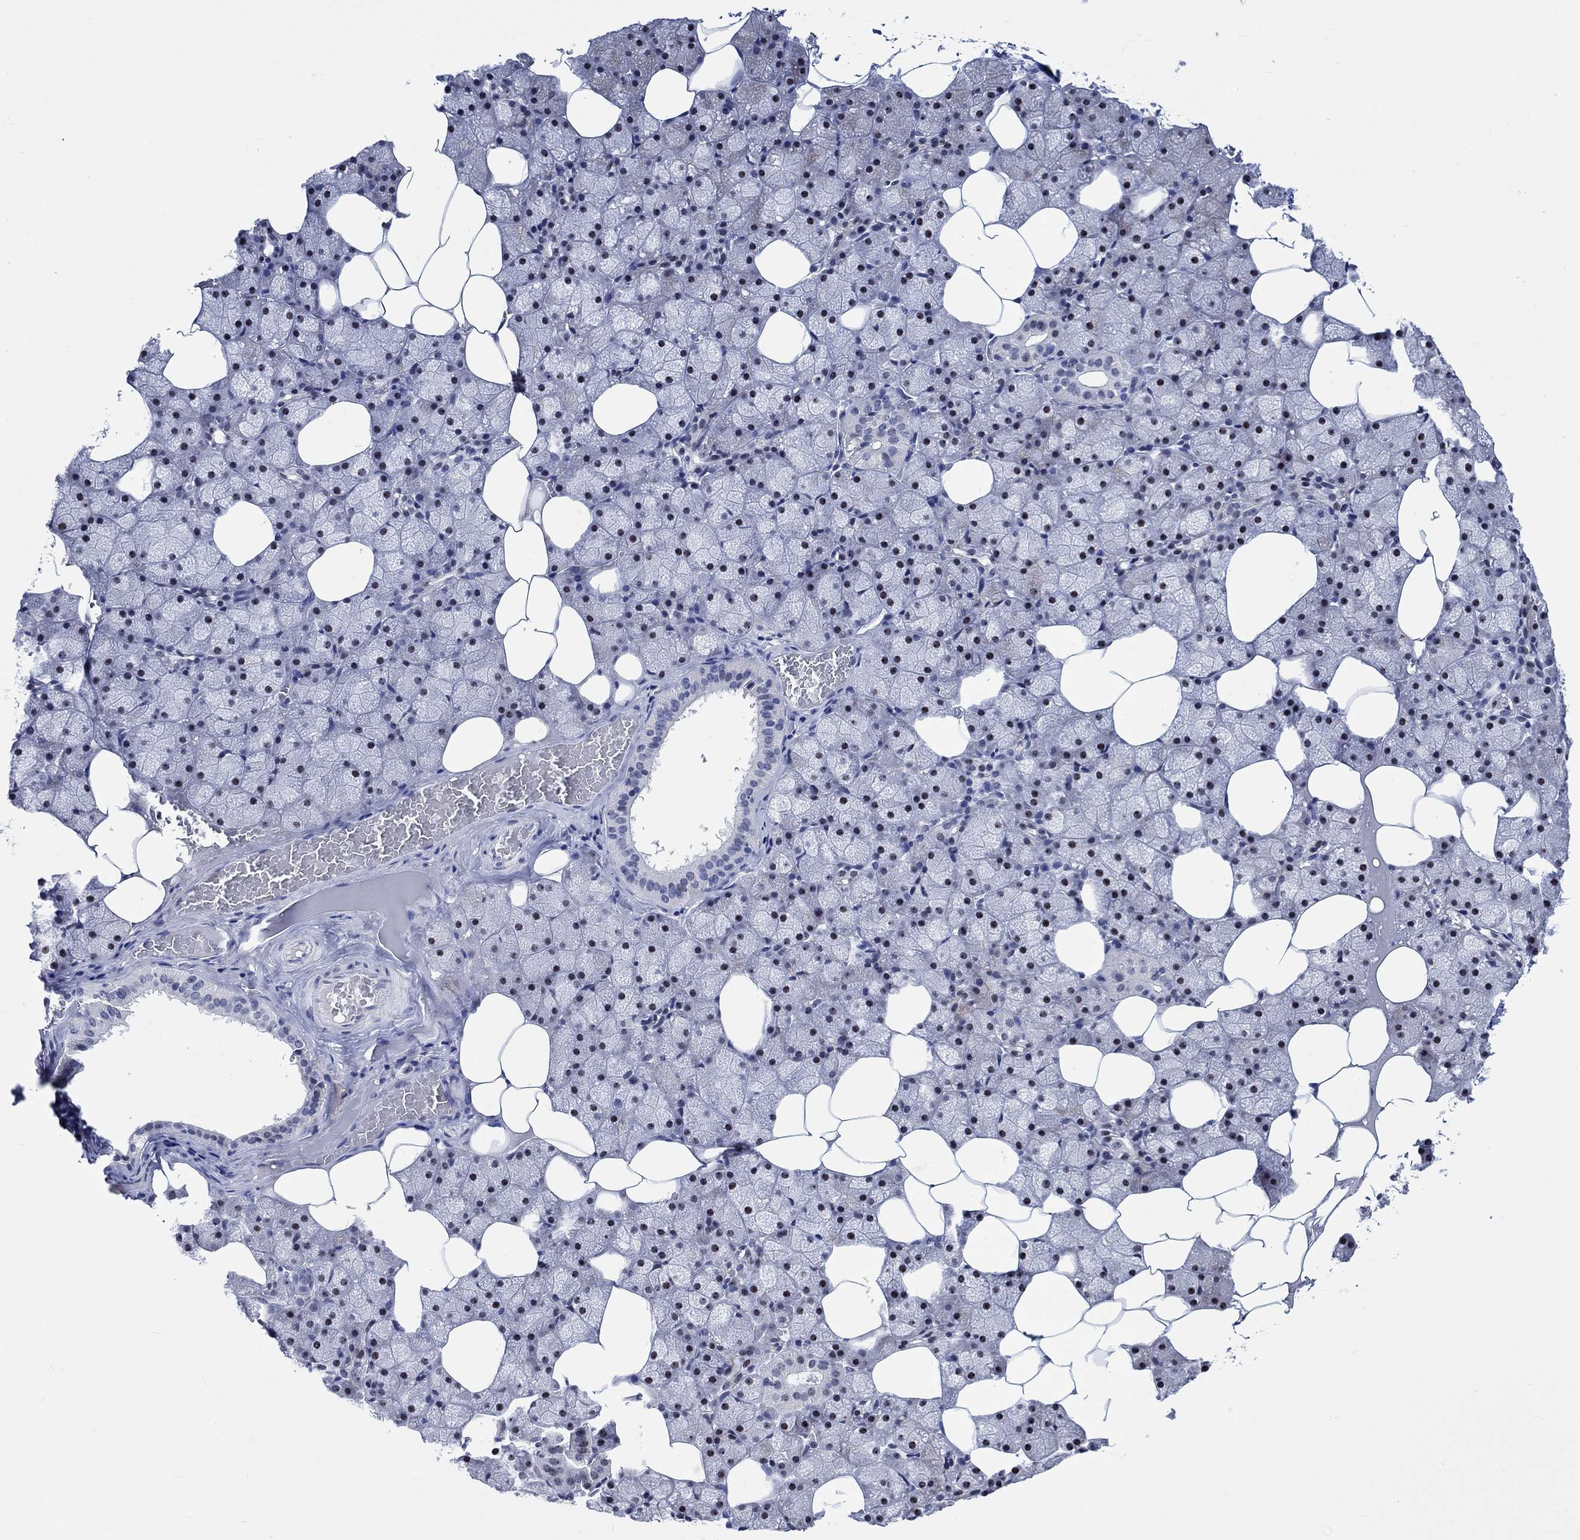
{"staining": {"intensity": "weak", "quantity": "25%-75%", "location": "nuclear"}, "tissue": "salivary gland", "cell_type": "Glandular cells", "image_type": "normal", "snomed": [{"axis": "morphology", "description": "Normal tissue, NOS"}, {"axis": "topography", "description": "Salivary gland"}], "caption": "Human salivary gland stained for a protein (brown) demonstrates weak nuclear positive positivity in approximately 25%-75% of glandular cells.", "gene": "ZNF446", "patient": {"sex": "male", "age": 38}}